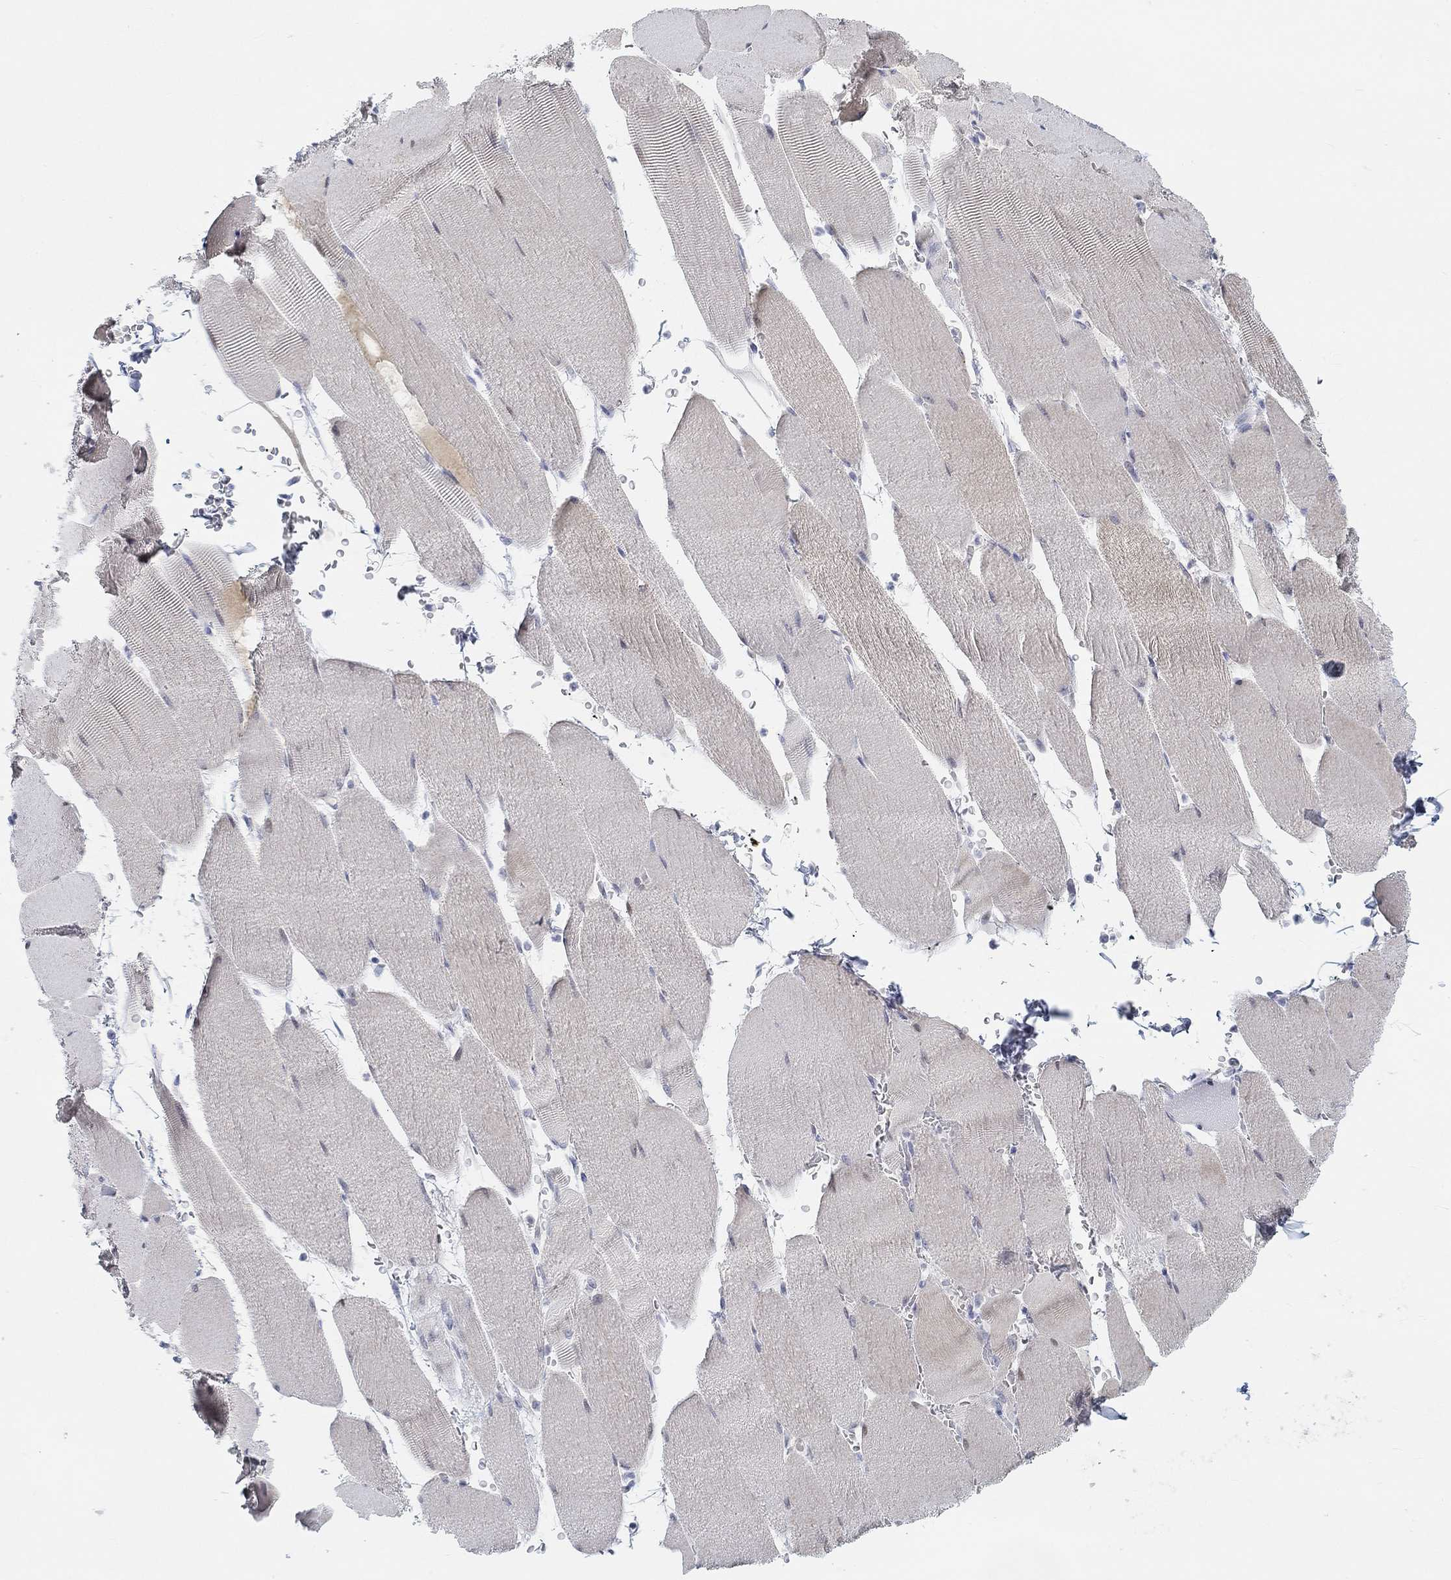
{"staining": {"intensity": "weak", "quantity": "25%-75%", "location": "cytoplasmic/membranous"}, "tissue": "skeletal muscle", "cell_type": "Myocytes", "image_type": "normal", "snomed": [{"axis": "morphology", "description": "Normal tissue, NOS"}, {"axis": "topography", "description": "Skeletal muscle"}], "caption": "Immunohistochemical staining of normal human skeletal muscle exhibits weak cytoplasmic/membranous protein expression in approximately 25%-75% of myocytes.", "gene": "SNTG2", "patient": {"sex": "male", "age": 56}}